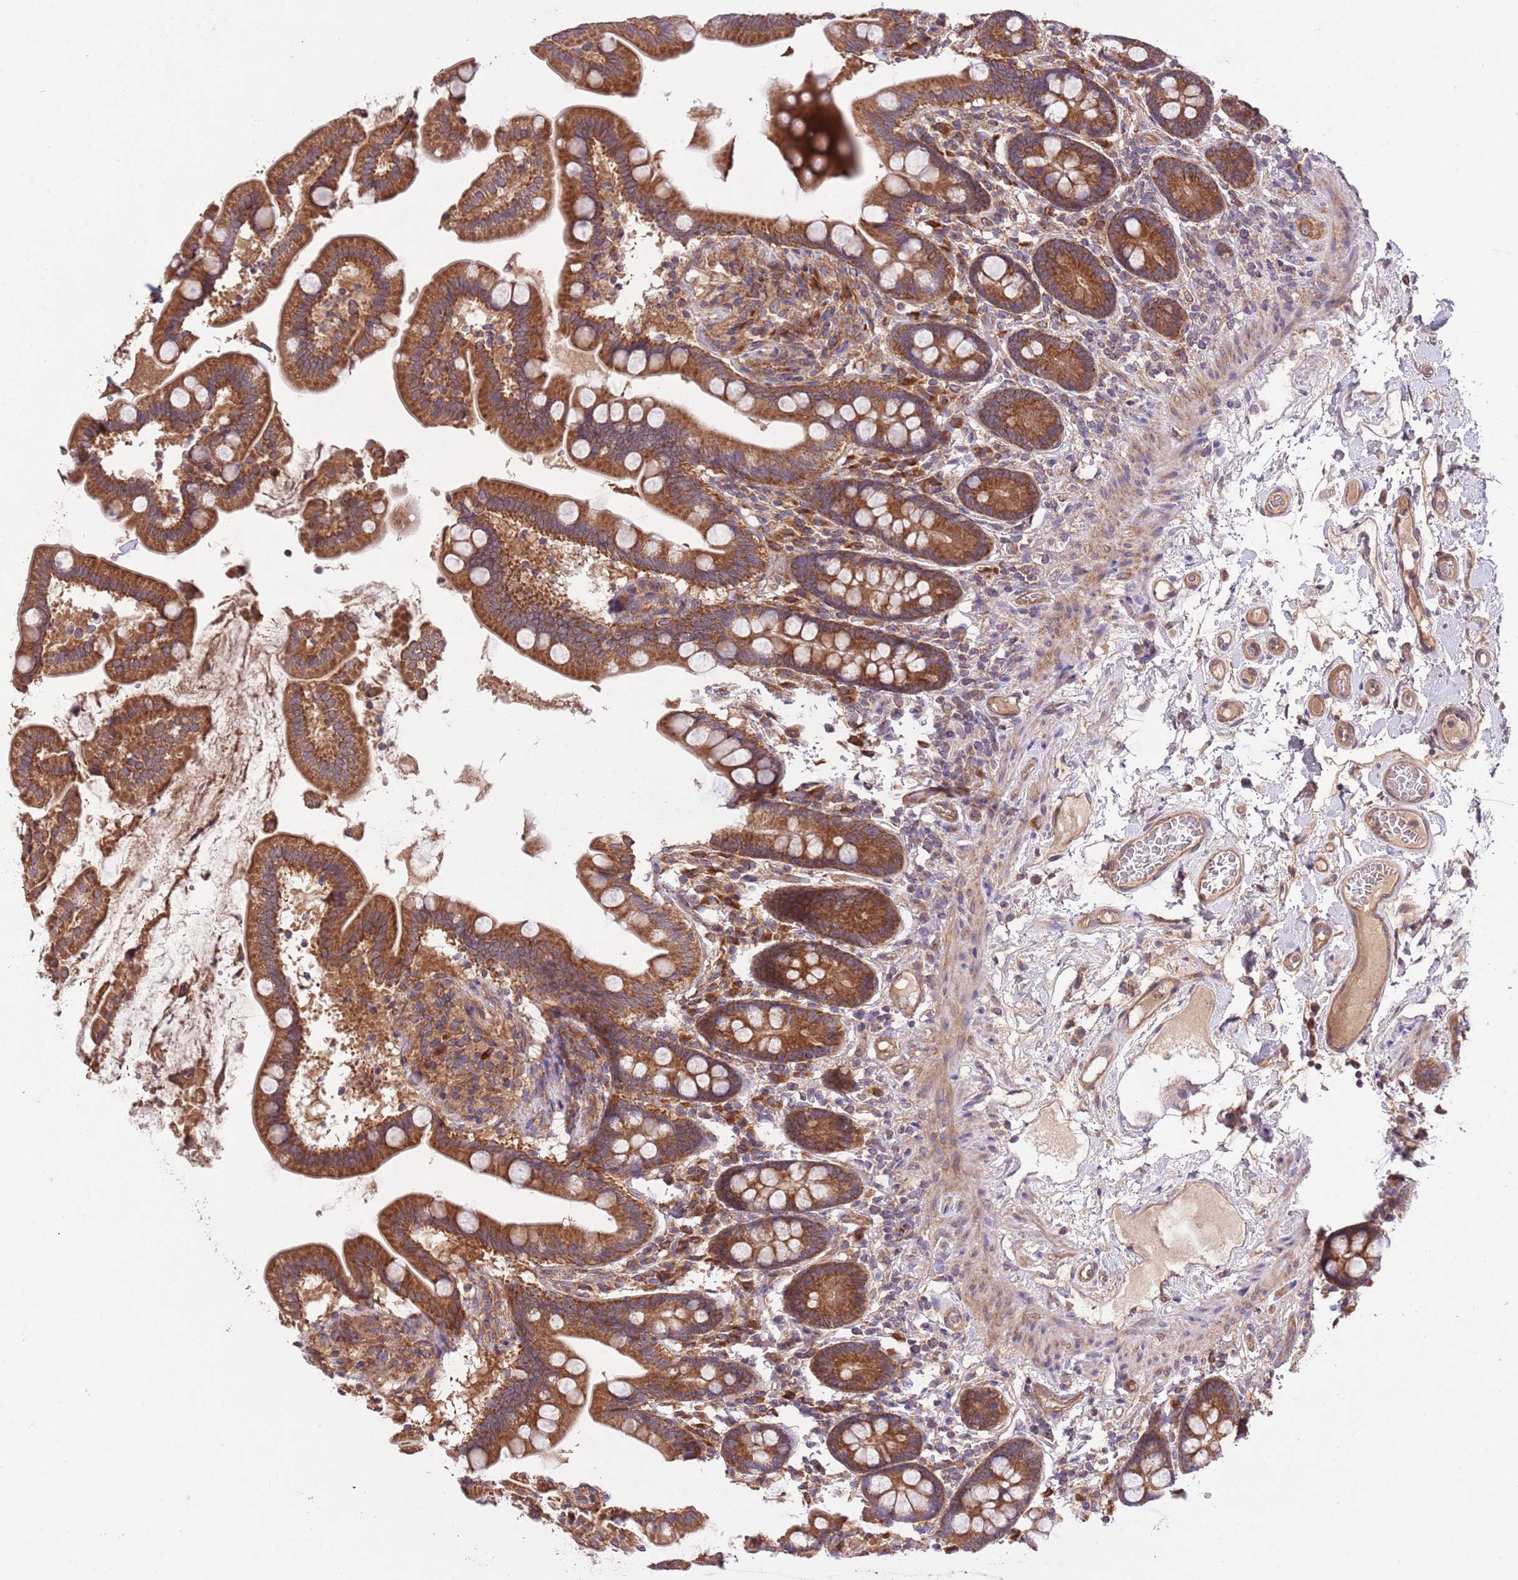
{"staining": {"intensity": "strong", "quantity": ">75%", "location": "cytoplasmic/membranous"}, "tissue": "small intestine", "cell_type": "Glandular cells", "image_type": "normal", "snomed": [{"axis": "morphology", "description": "Normal tissue, NOS"}, {"axis": "topography", "description": "Small intestine"}], "caption": "An image of human small intestine stained for a protein demonstrates strong cytoplasmic/membranous brown staining in glandular cells.", "gene": "MFNG", "patient": {"sex": "female", "age": 64}}